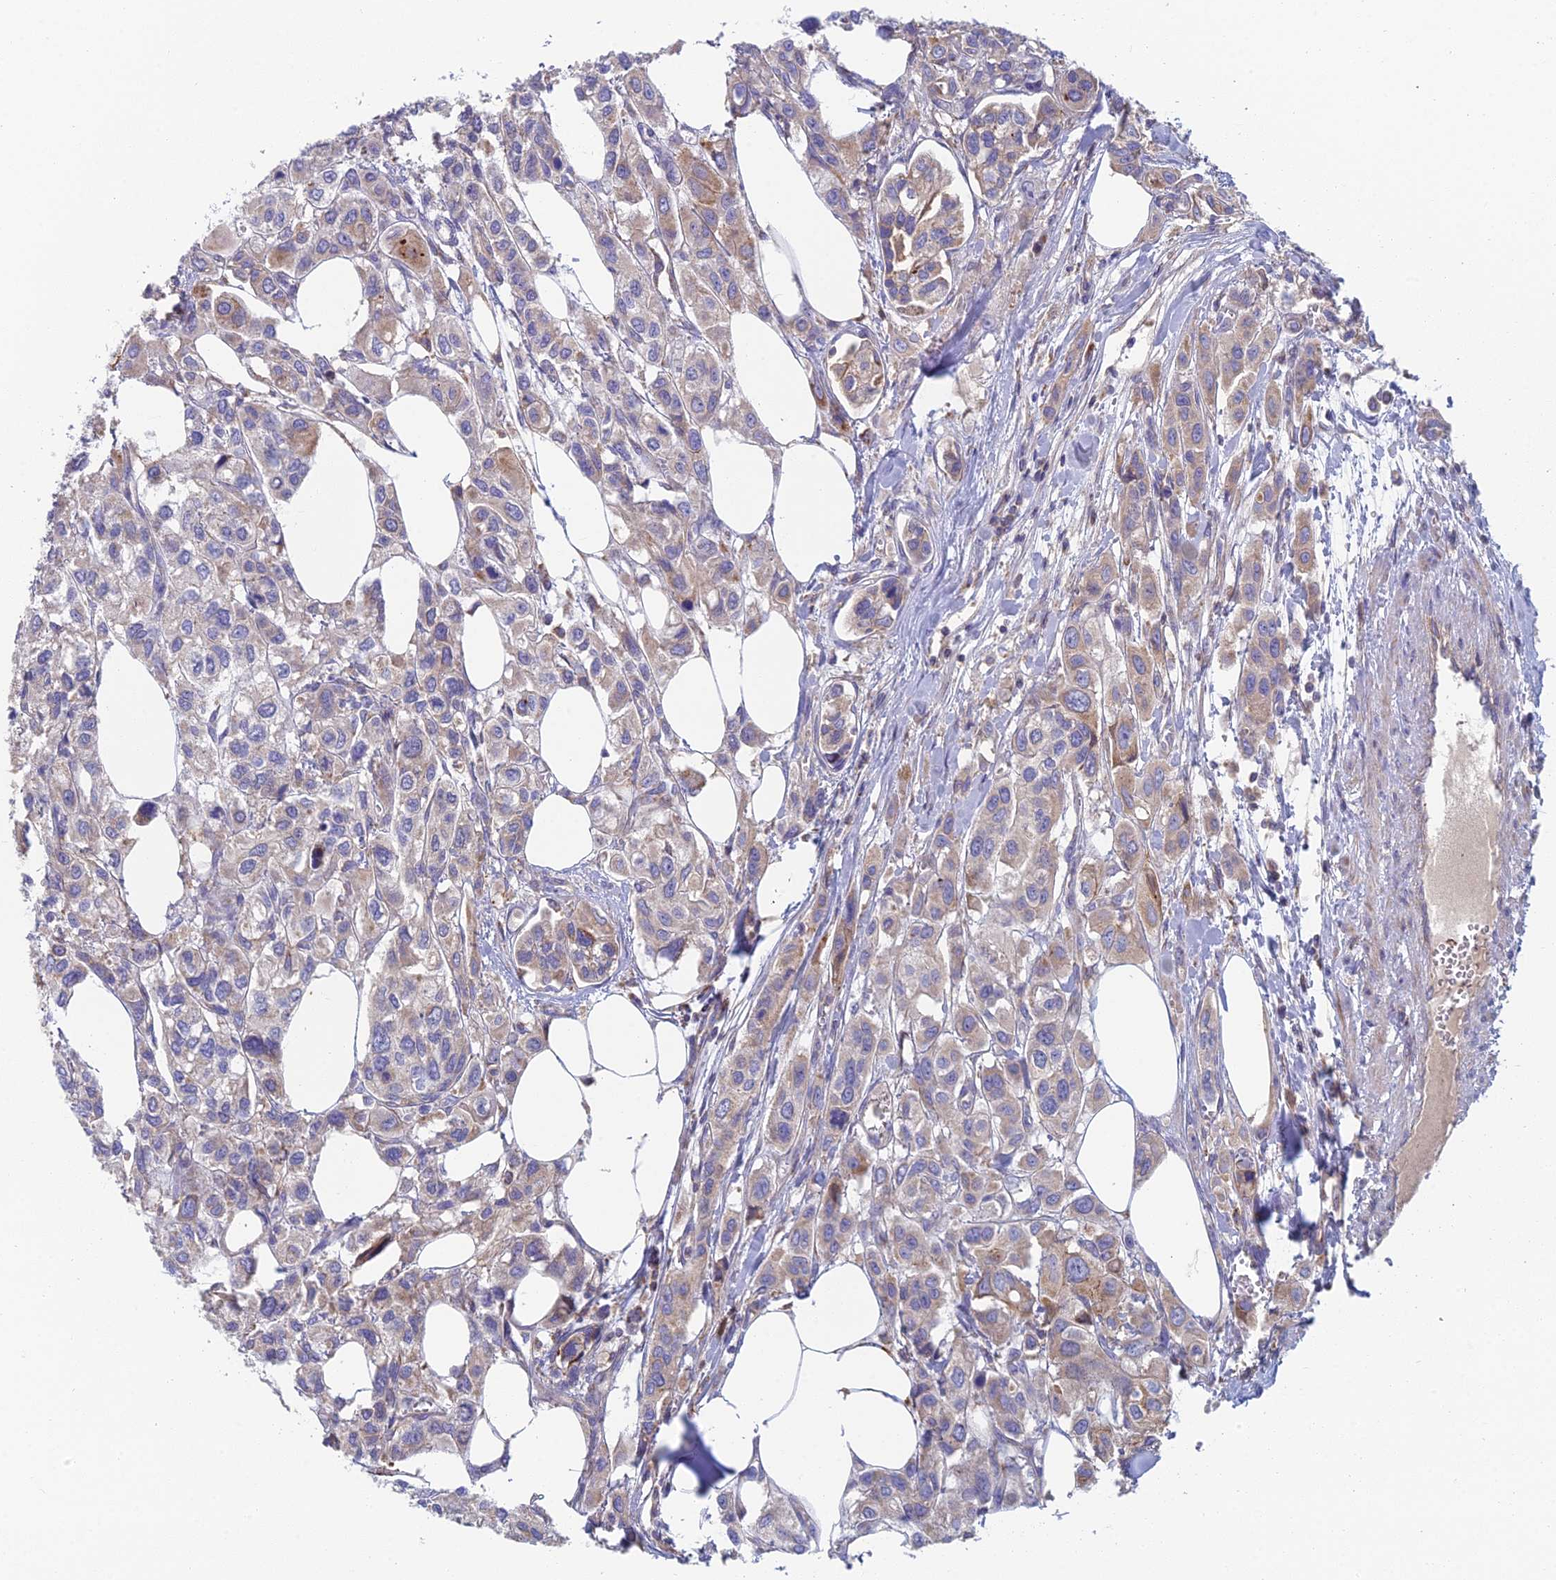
{"staining": {"intensity": "weak", "quantity": "25%-75%", "location": "cytoplasmic/membranous"}, "tissue": "urothelial cancer", "cell_type": "Tumor cells", "image_type": "cancer", "snomed": [{"axis": "morphology", "description": "Urothelial carcinoma, High grade"}, {"axis": "topography", "description": "Urinary bladder"}], "caption": "IHC (DAB (3,3'-diaminobenzidine)) staining of human high-grade urothelial carcinoma displays weak cytoplasmic/membranous protein staining in about 25%-75% of tumor cells.", "gene": "IFTAP", "patient": {"sex": "male", "age": 67}}